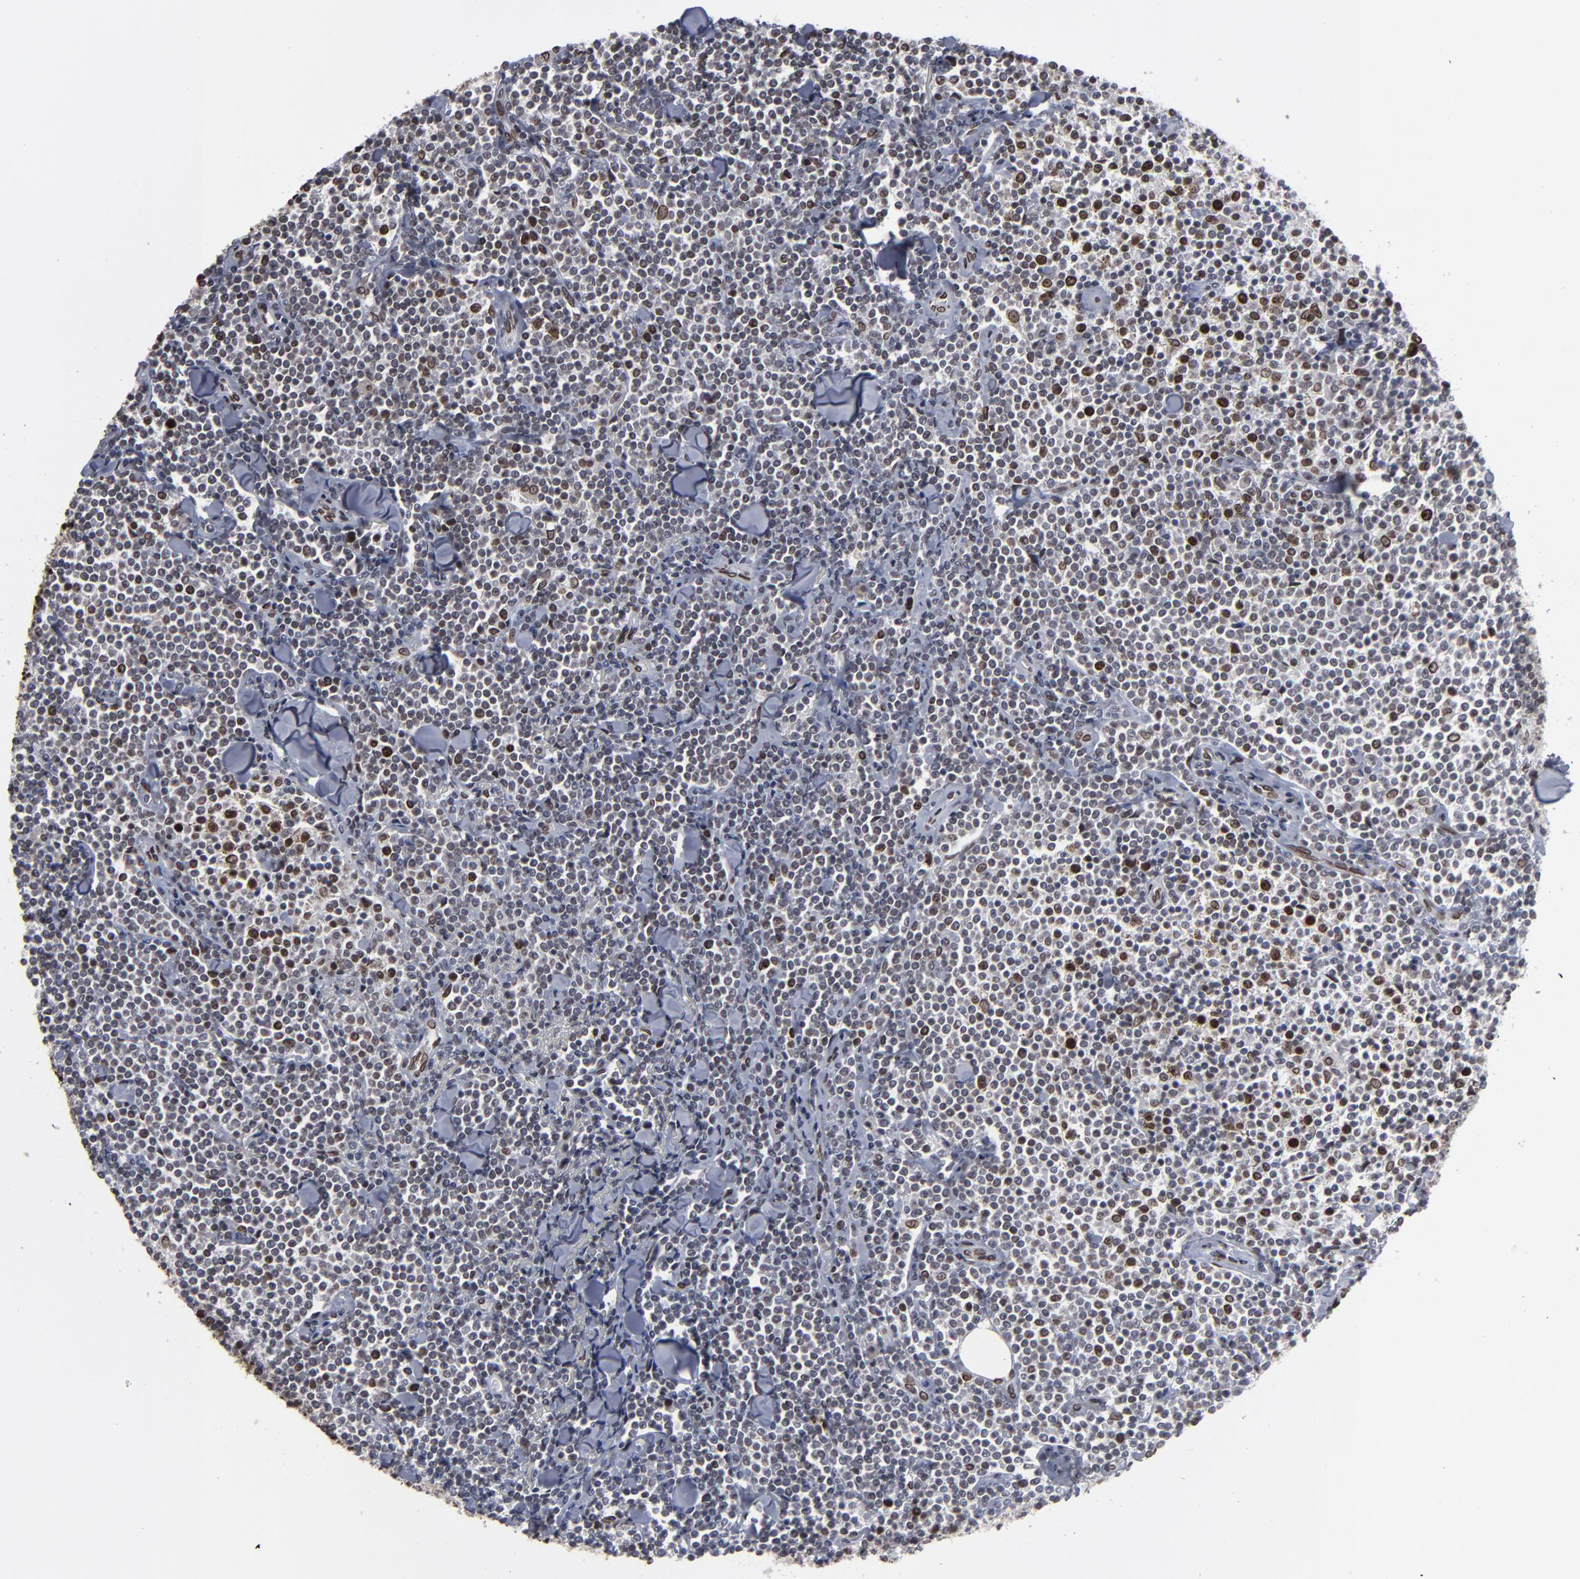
{"staining": {"intensity": "moderate", "quantity": "25%-75%", "location": "nuclear"}, "tissue": "lymphoma", "cell_type": "Tumor cells", "image_type": "cancer", "snomed": [{"axis": "morphology", "description": "Malignant lymphoma, non-Hodgkin's type, Low grade"}, {"axis": "topography", "description": "Soft tissue"}], "caption": "A medium amount of moderate nuclear expression is appreciated in about 25%-75% of tumor cells in low-grade malignant lymphoma, non-Hodgkin's type tissue.", "gene": "BAZ1A", "patient": {"sex": "male", "age": 92}}